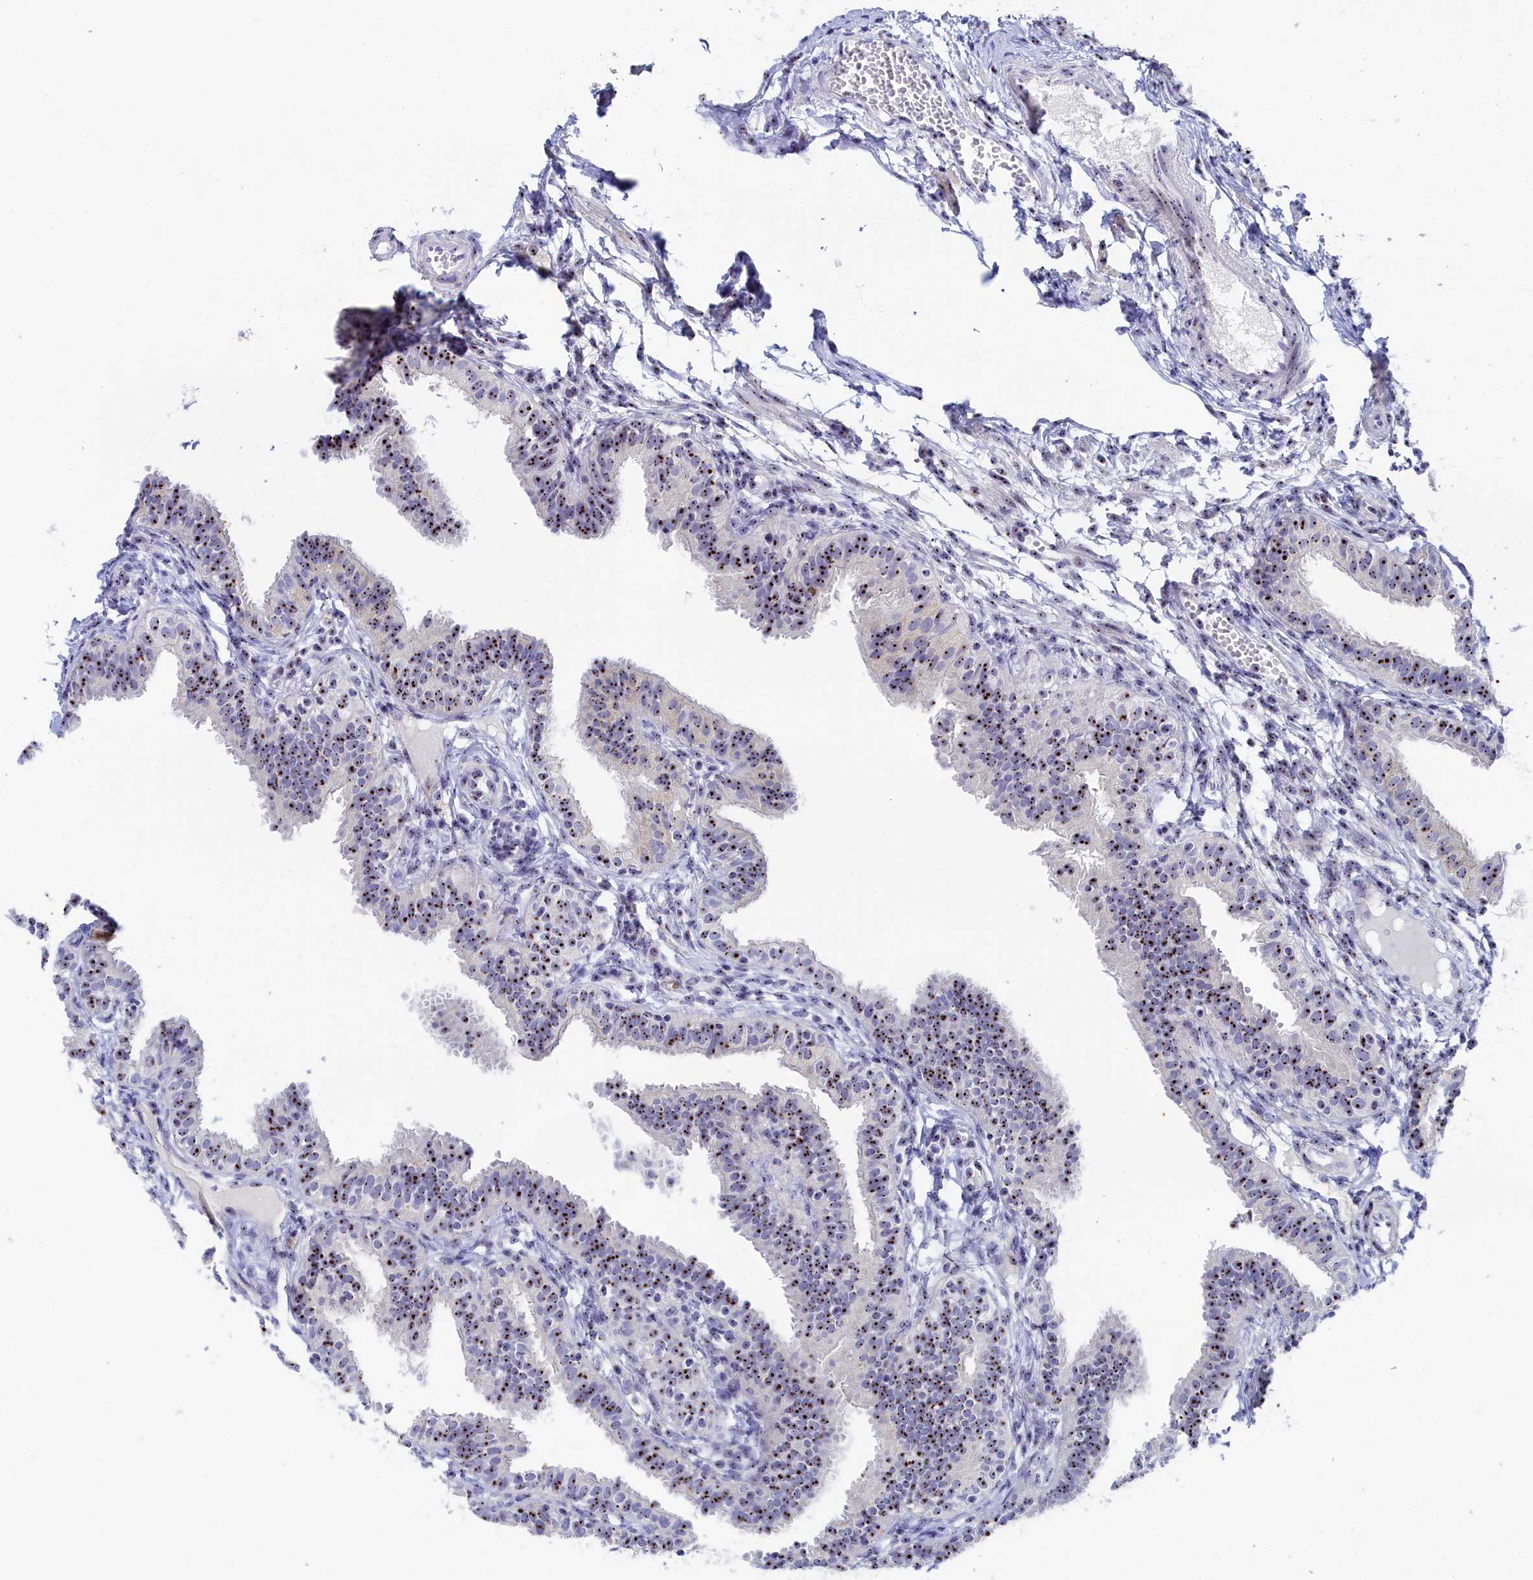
{"staining": {"intensity": "moderate", "quantity": ">75%", "location": "nuclear"}, "tissue": "fallopian tube", "cell_type": "Glandular cells", "image_type": "normal", "snomed": [{"axis": "morphology", "description": "Normal tissue, NOS"}, {"axis": "topography", "description": "Fallopian tube"}], "caption": "A medium amount of moderate nuclear positivity is seen in approximately >75% of glandular cells in benign fallopian tube.", "gene": "RSL1D1", "patient": {"sex": "female", "age": 35}}